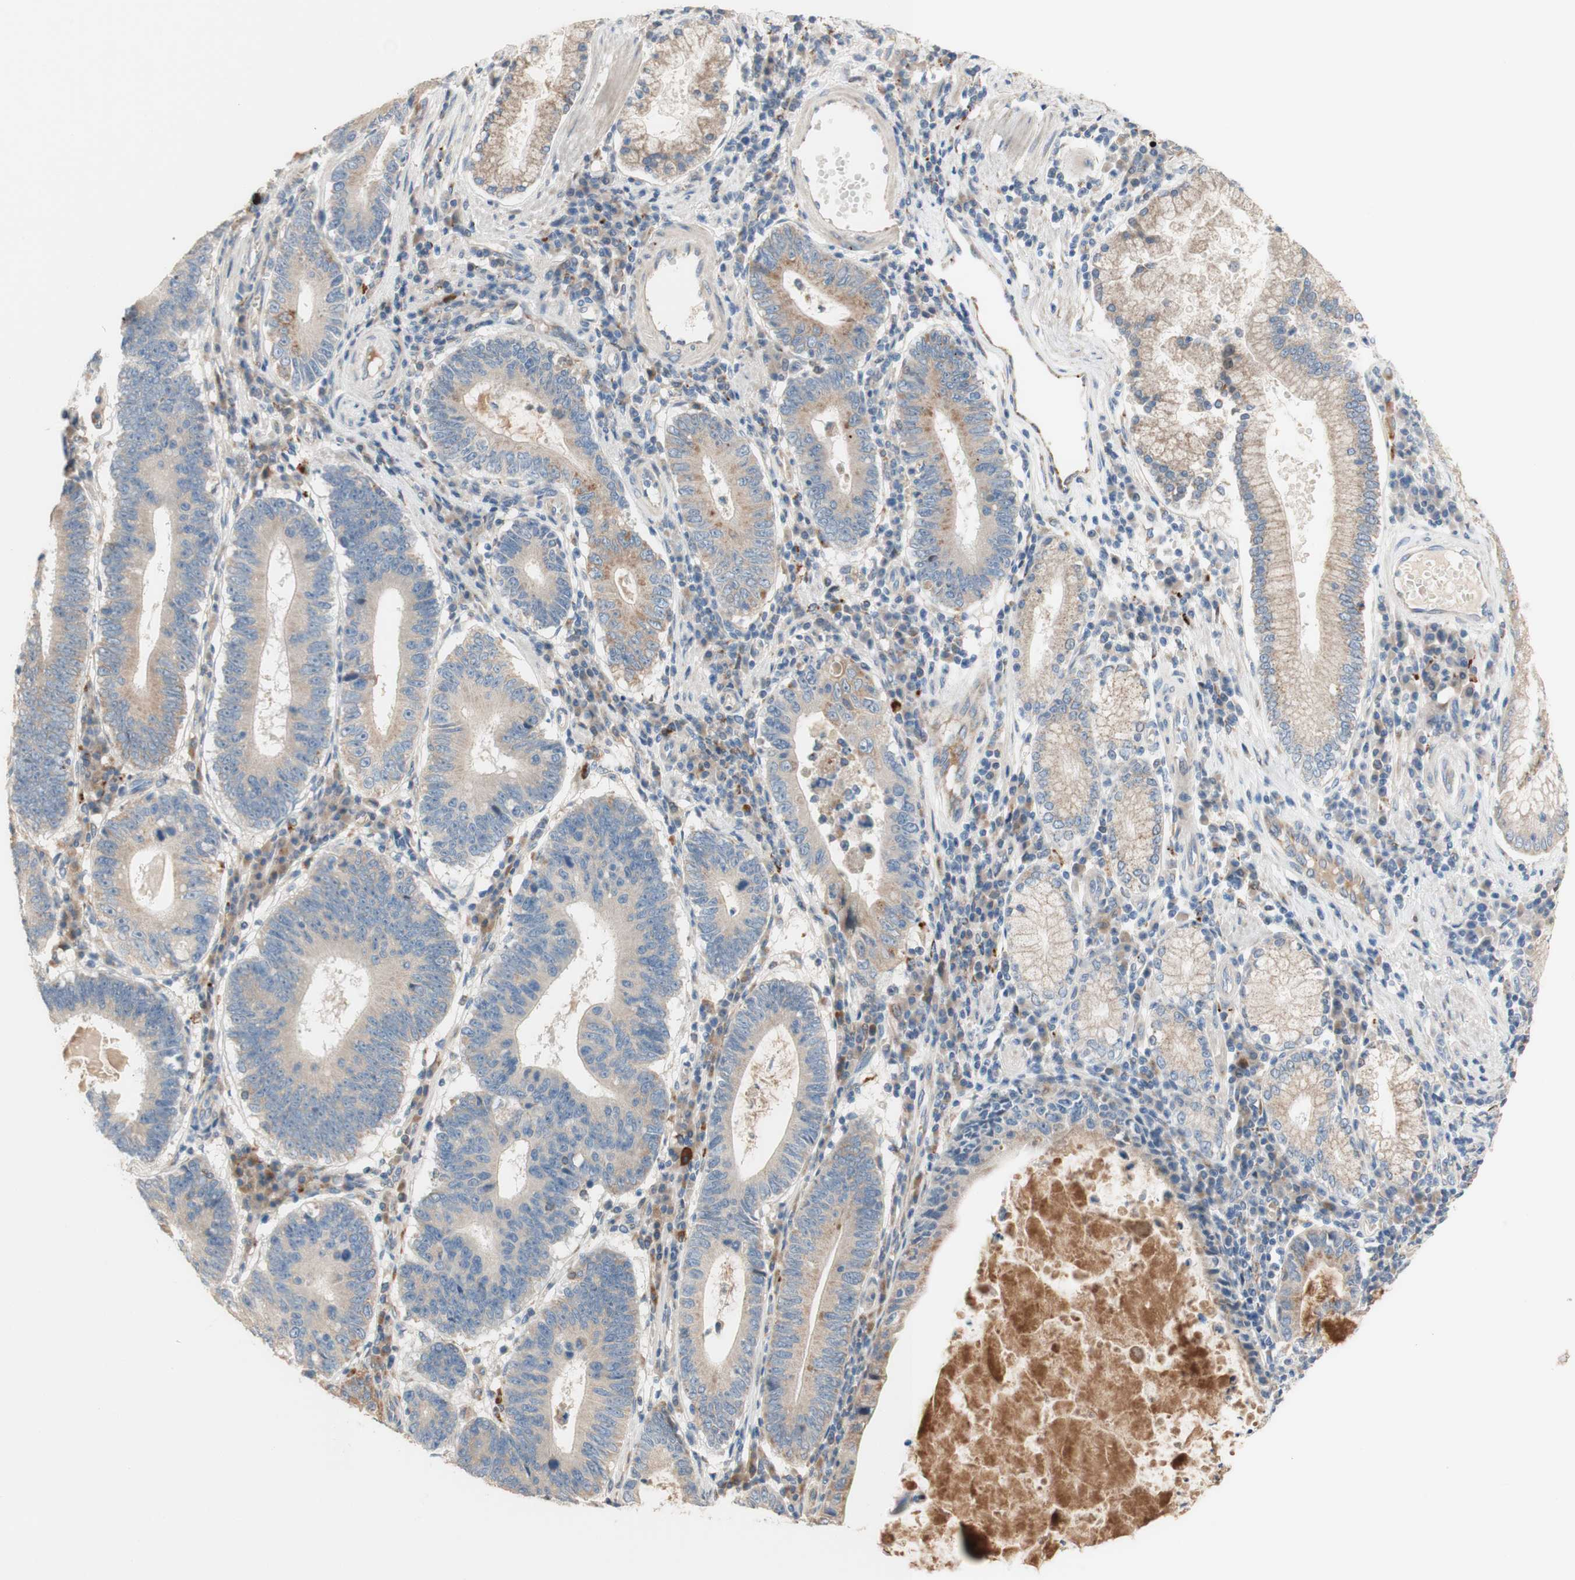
{"staining": {"intensity": "weak", "quantity": ">75%", "location": "cytoplasmic/membranous"}, "tissue": "stomach cancer", "cell_type": "Tumor cells", "image_type": "cancer", "snomed": [{"axis": "morphology", "description": "Adenocarcinoma, NOS"}, {"axis": "topography", "description": "Stomach"}], "caption": "High-magnification brightfield microscopy of stomach cancer stained with DAB (brown) and counterstained with hematoxylin (blue). tumor cells exhibit weak cytoplasmic/membranous expression is identified in about>75% of cells.", "gene": "PTPN21", "patient": {"sex": "male", "age": 59}}